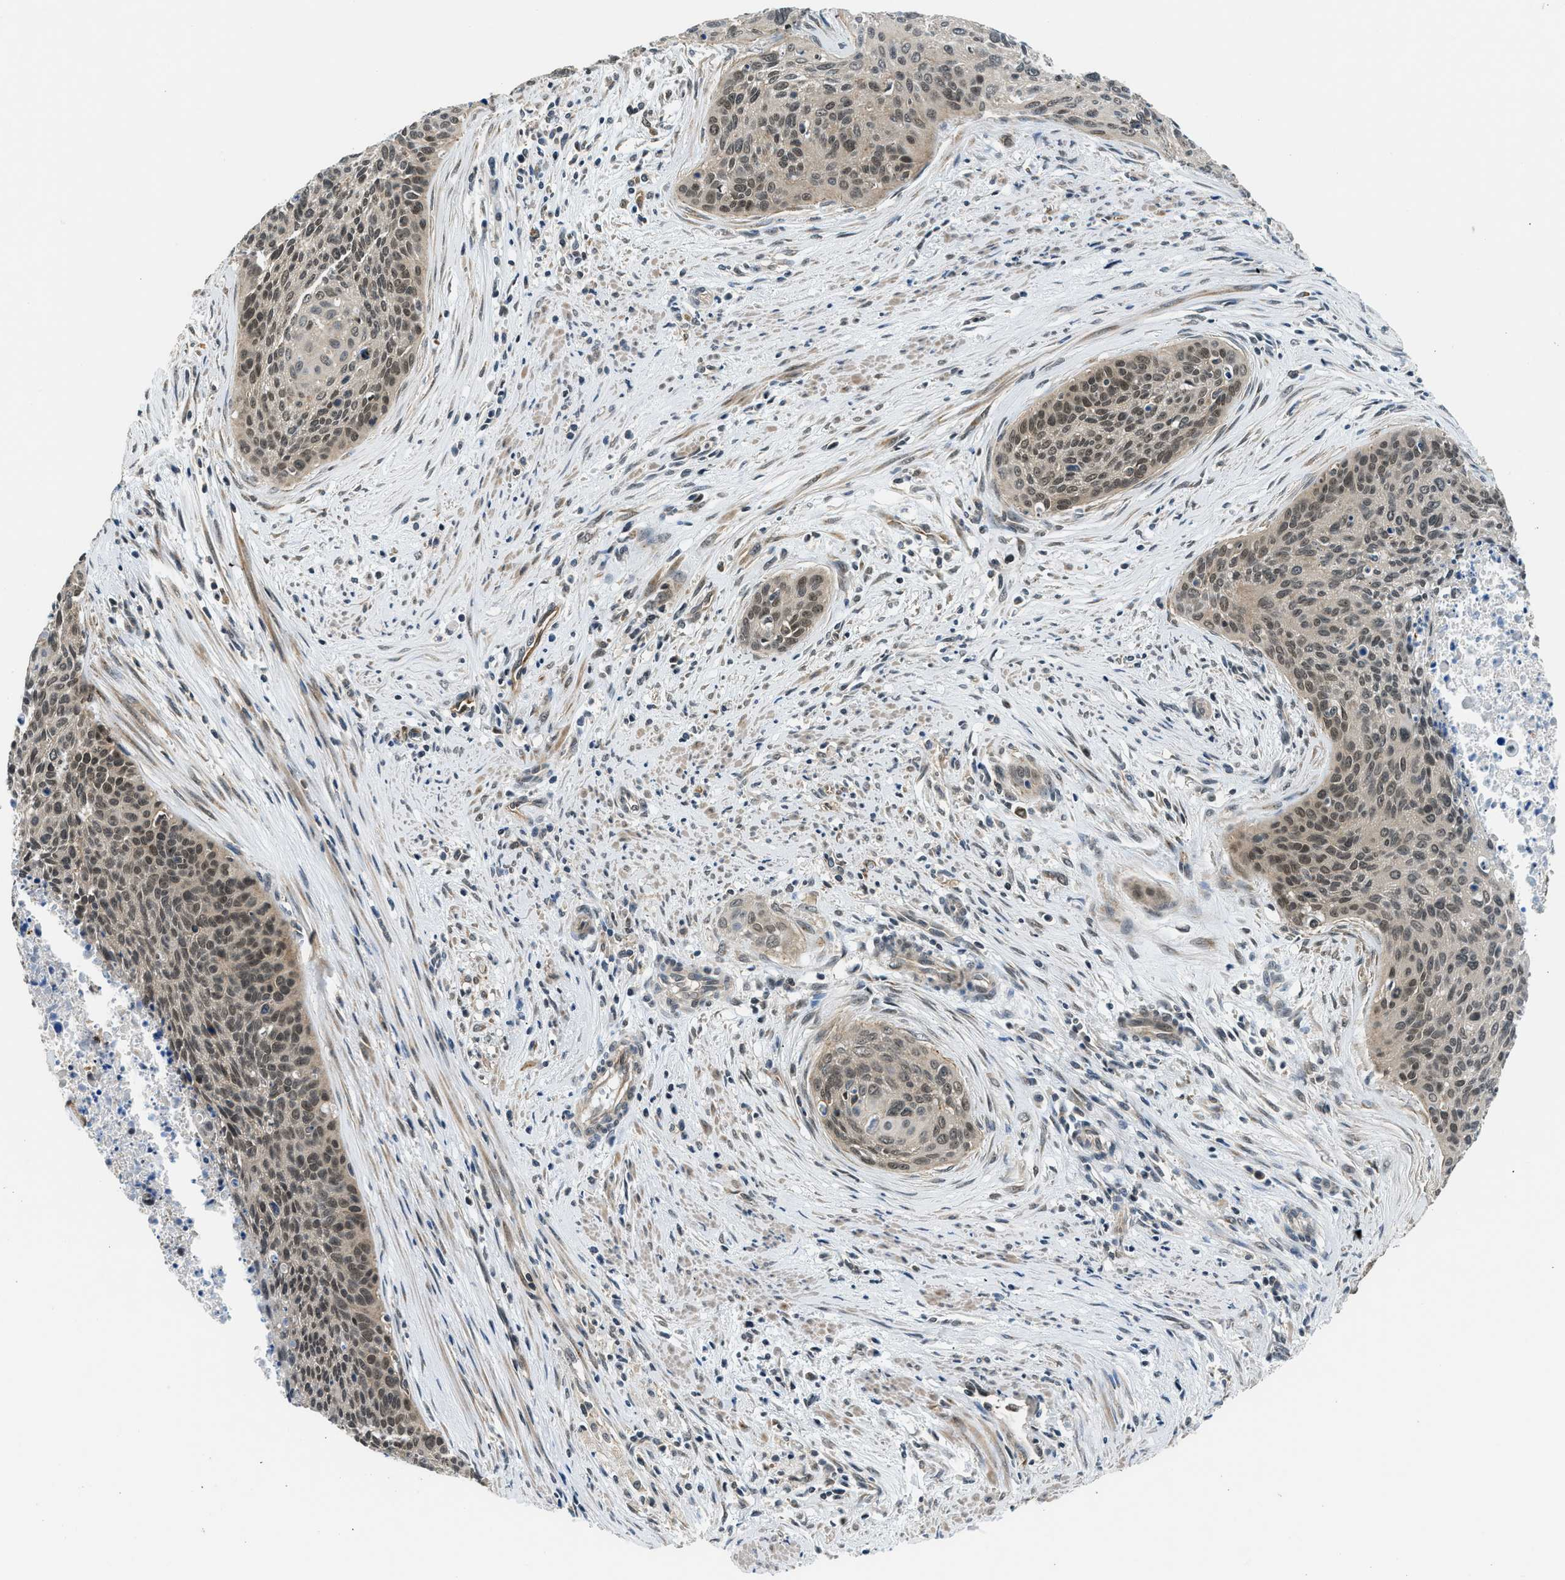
{"staining": {"intensity": "moderate", "quantity": ">75%", "location": "nuclear"}, "tissue": "cervical cancer", "cell_type": "Tumor cells", "image_type": "cancer", "snomed": [{"axis": "morphology", "description": "Squamous cell carcinoma, NOS"}, {"axis": "topography", "description": "Cervix"}], "caption": "Cervical cancer stained for a protein demonstrates moderate nuclear positivity in tumor cells.", "gene": "MTMR1", "patient": {"sex": "female", "age": 55}}